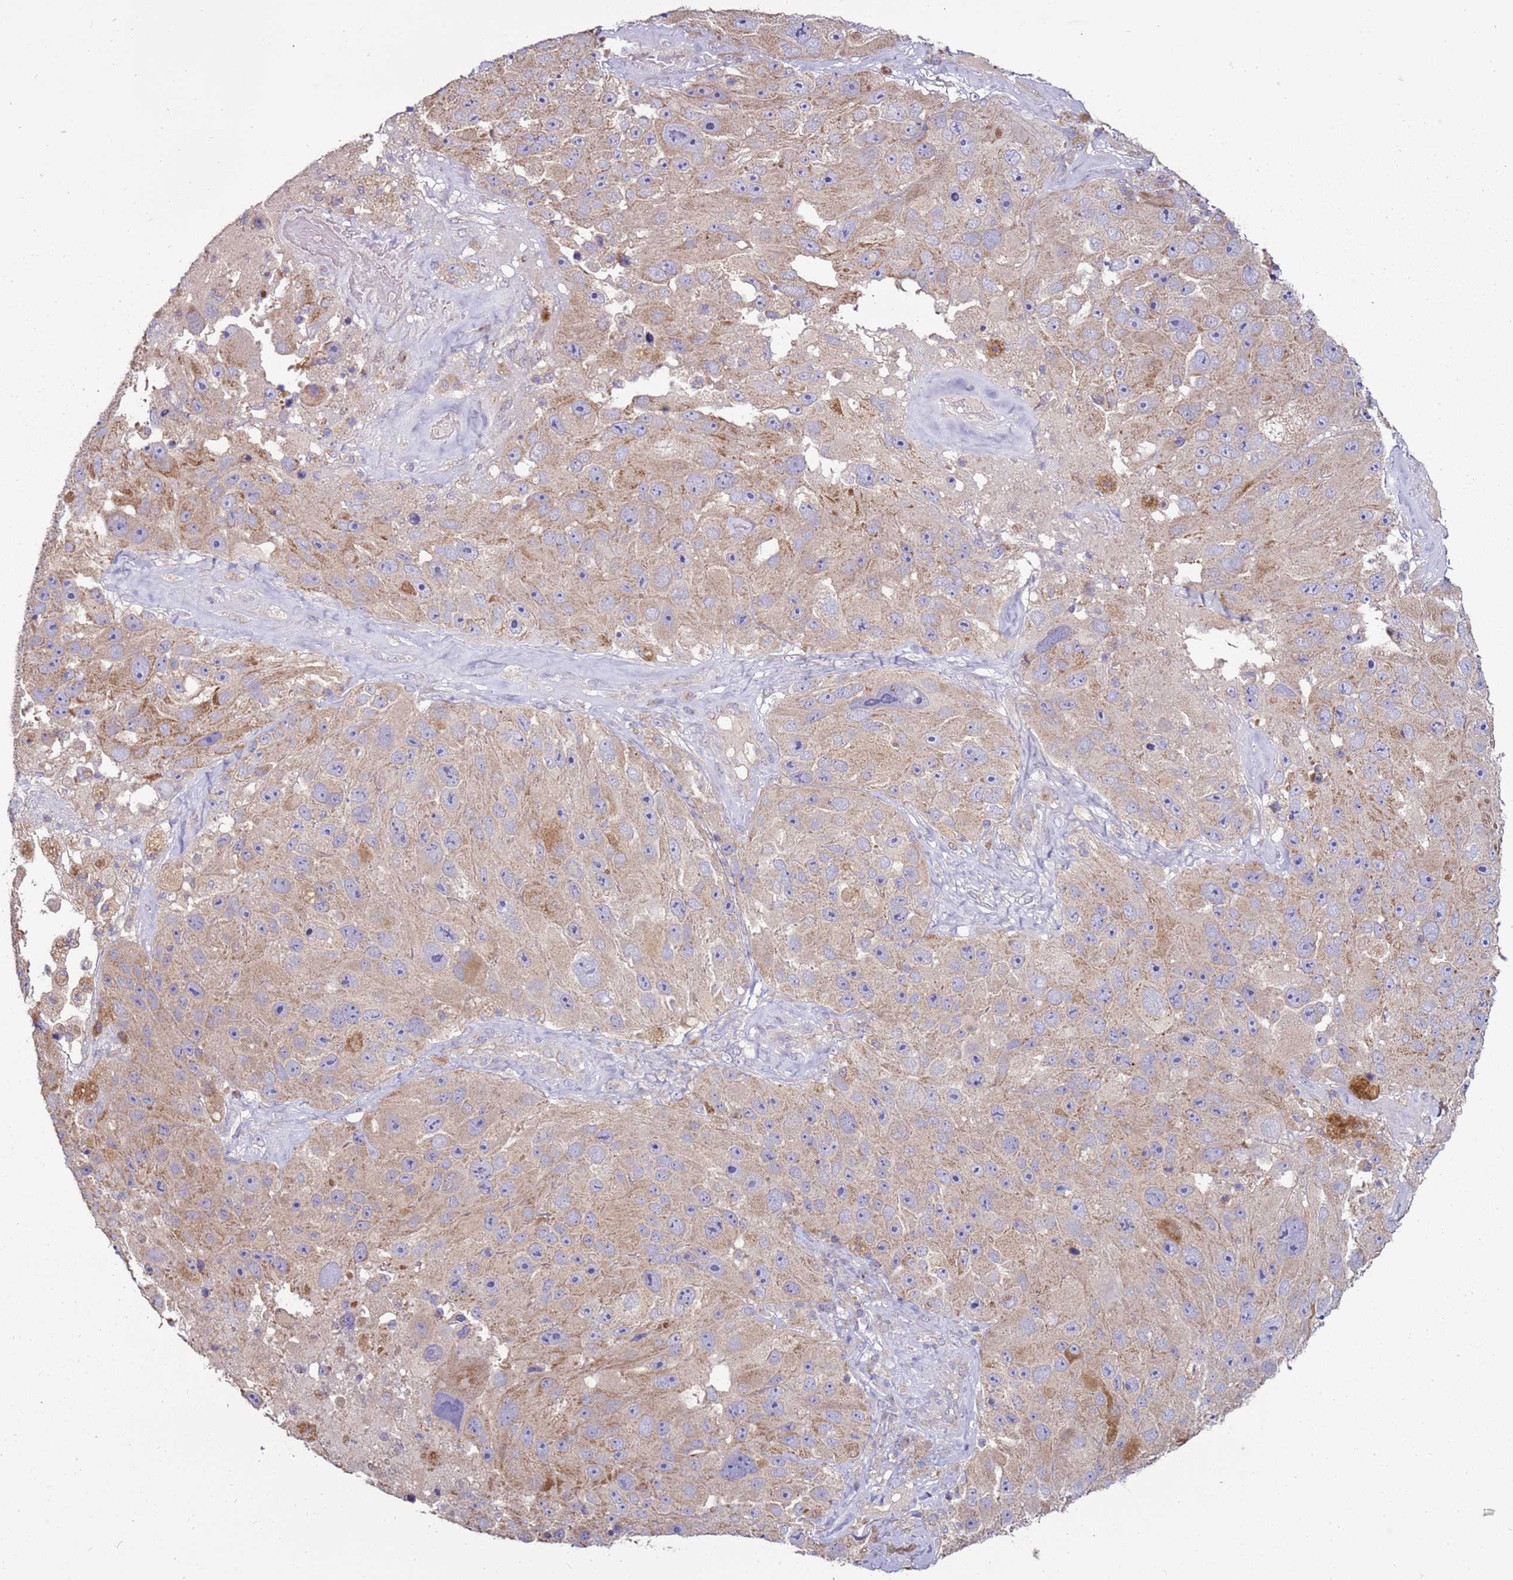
{"staining": {"intensity": "moderate", "quantity": "25%-75%", "location": "cytoplasmic/membranous"}, "tissue": "melanoma", "cell_type": "Tumor cells", "image_type": "cancer", "snomed": [{"axis": "morphology", "description": "Malignant melanoma, Metastatic site"}, {"axis": "topography", "description": "Lymph node"}], "caption": "The micrograph shows a brown stain indicating the presence of a protein in the cytoplasmic/membranous of tumor cells in melanoma. Nuclei are stained in blue.", "gene": "TRAPPC4", "patient": {"sex": "male", "age": 62}}